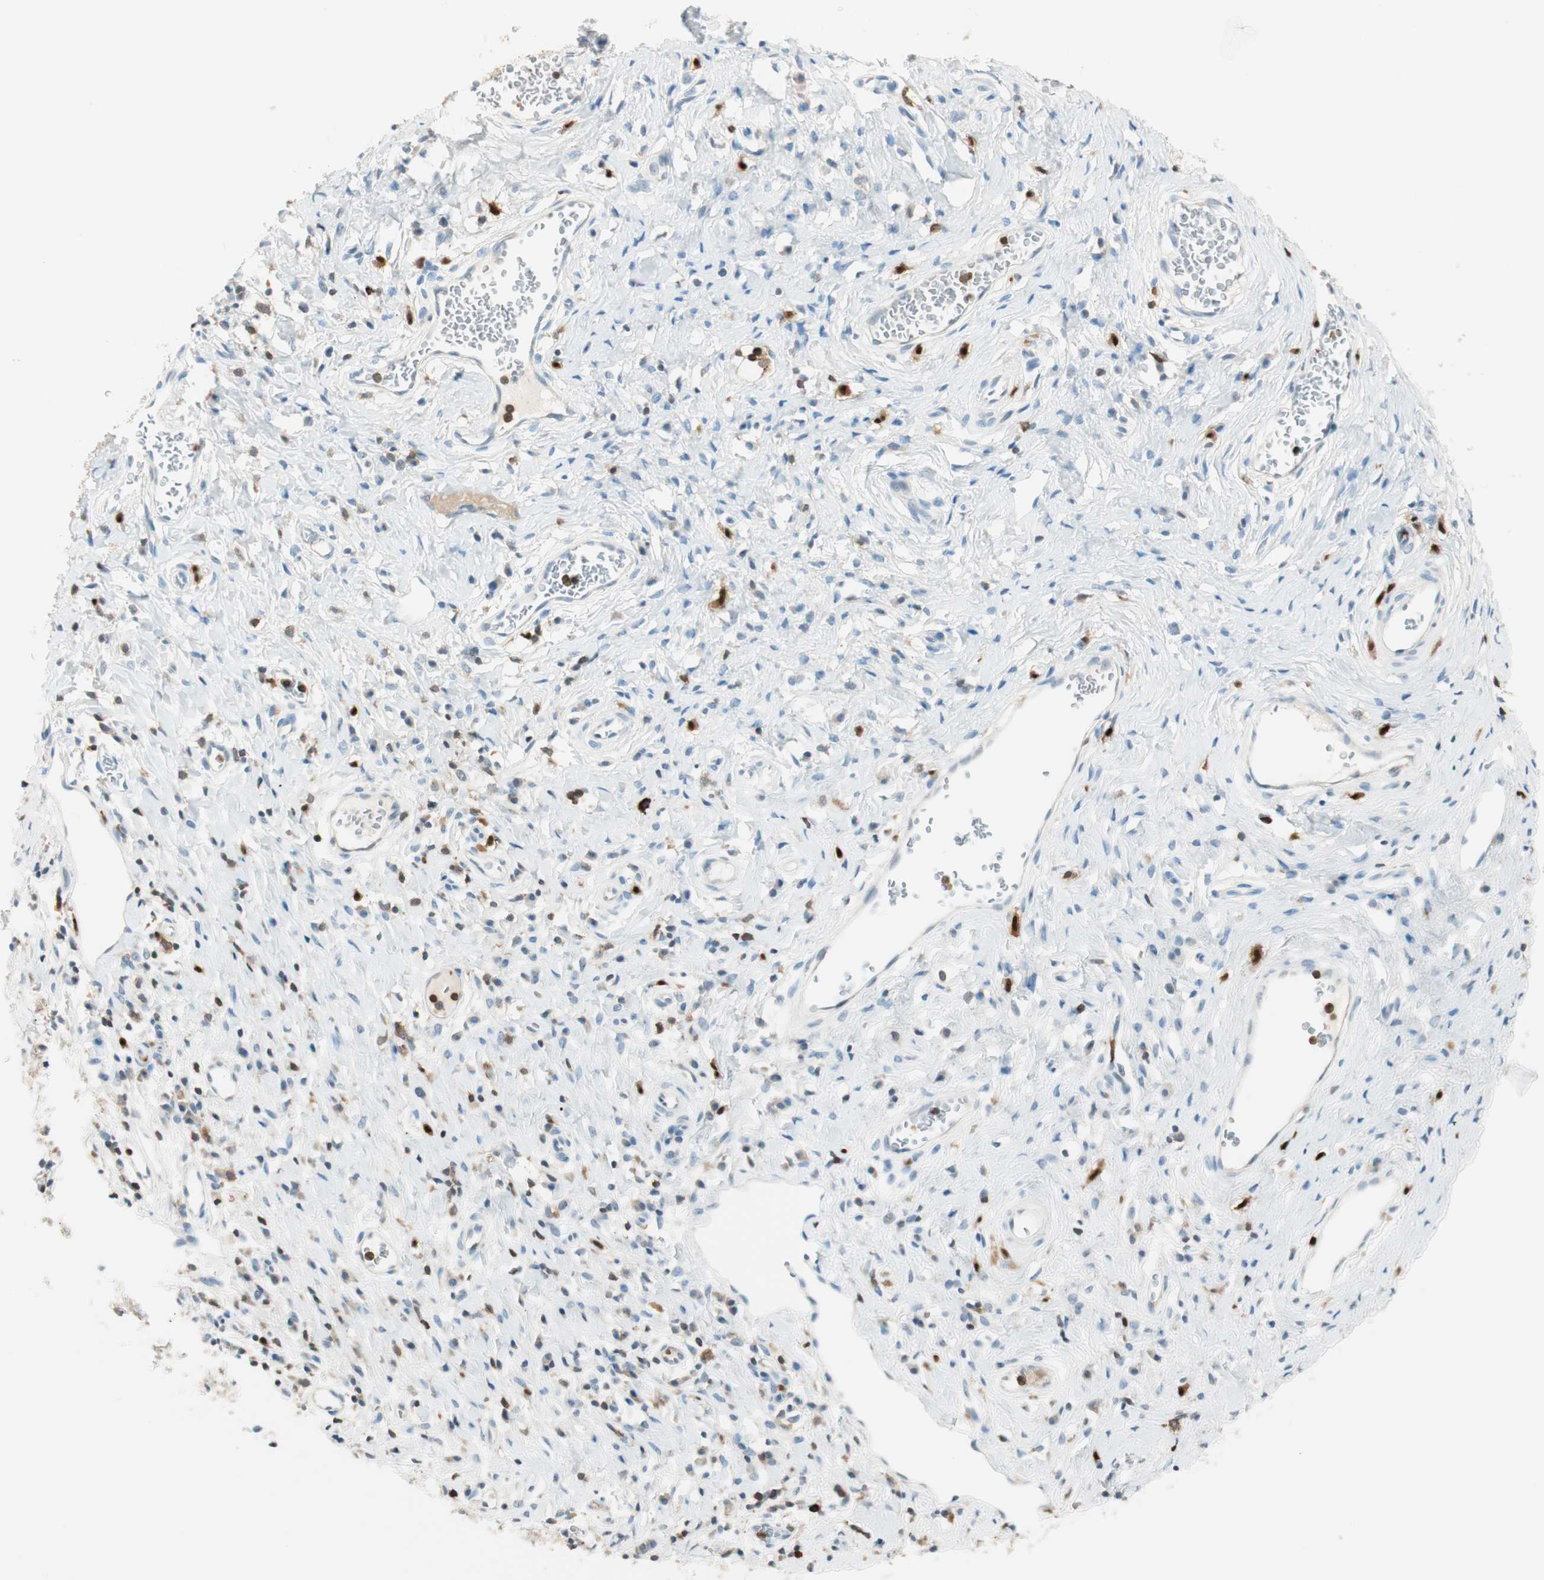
{"staining": {"intensity": "weak", "quantity": "25%-75%", "location": "cytoplasmic/membranous"}, "tissue": "cervical cancer", "cell_type": "Tumor cells", "image_type": "cancer", "snomed": [{"axis": "morphology", "description": "Squamous cell carcinoma, NOS"}, {"axis": "topography", "description": "Cervix"}], "caption": "Human squamous cell carcinoma (cervical) stained with a protein marker displays weak staining in tumor cells.", "gene": "HPGD", "patient": {"sex": "female", "age": 38}}